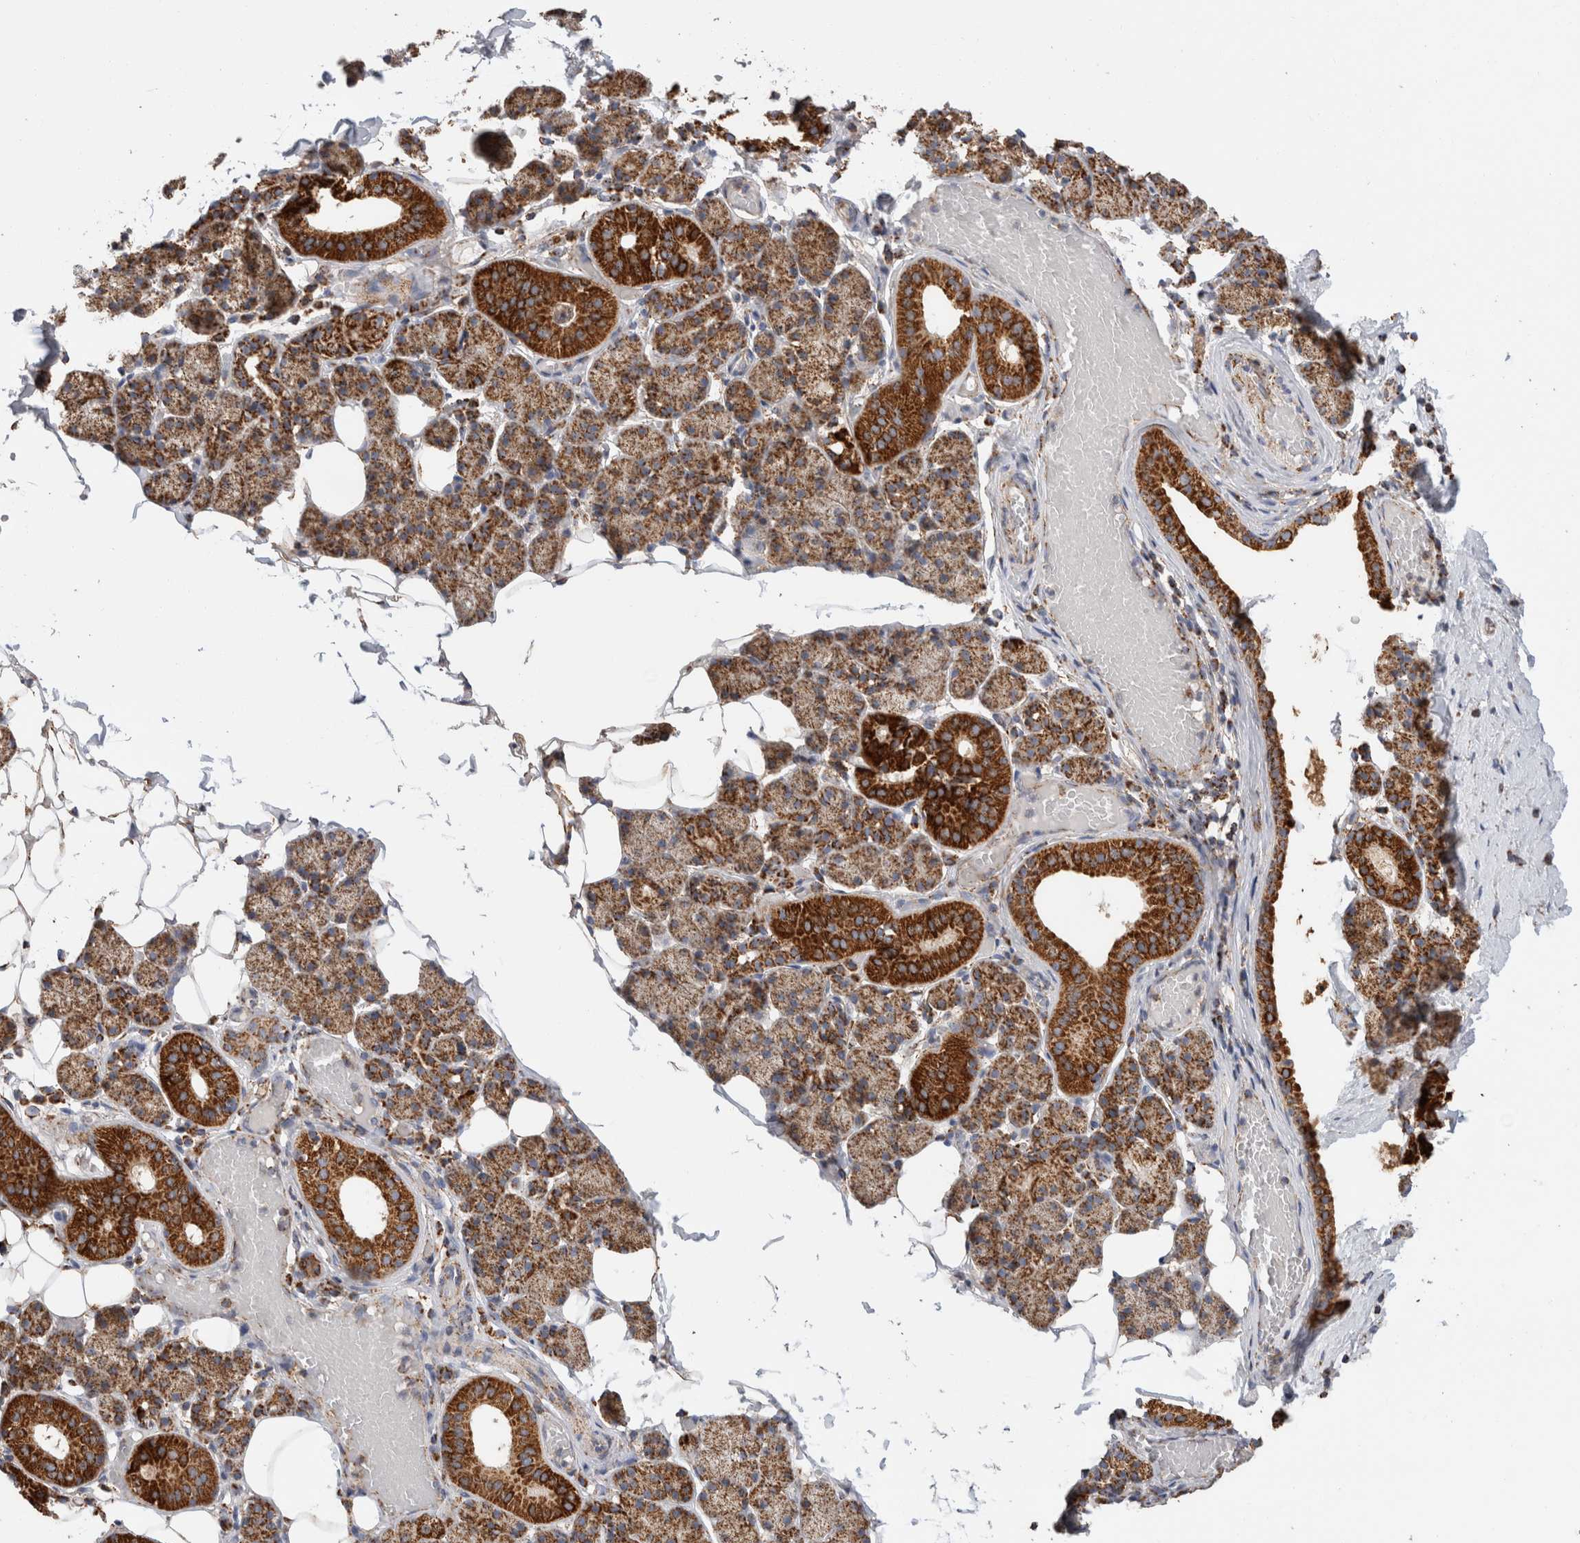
{"staining": {"intensity": "strong", "quantity": ">75%", "location": "cytoplasmic/membranous"}, "tissue": "salivary gland", "cell_type": "Glandular cells", "image_type": "normal", "snomed": [{"axis": "morphology", "description": "Normal tissue, NOS"}, {"axis": "topography", "description": "Salivary gland"}], "caption": "IHC photomicrograph of normal salivary gland: human salivary gland stained using immunohistochemistry (IHC) shows high levels of strong protein expression localized specifically in the cytoplasmic/membranous of glandular cells, appearing as a cytoplasmic/membranous brown color.", "gene": "IARS2", "patient": {"sex": "female", "age": 33}}